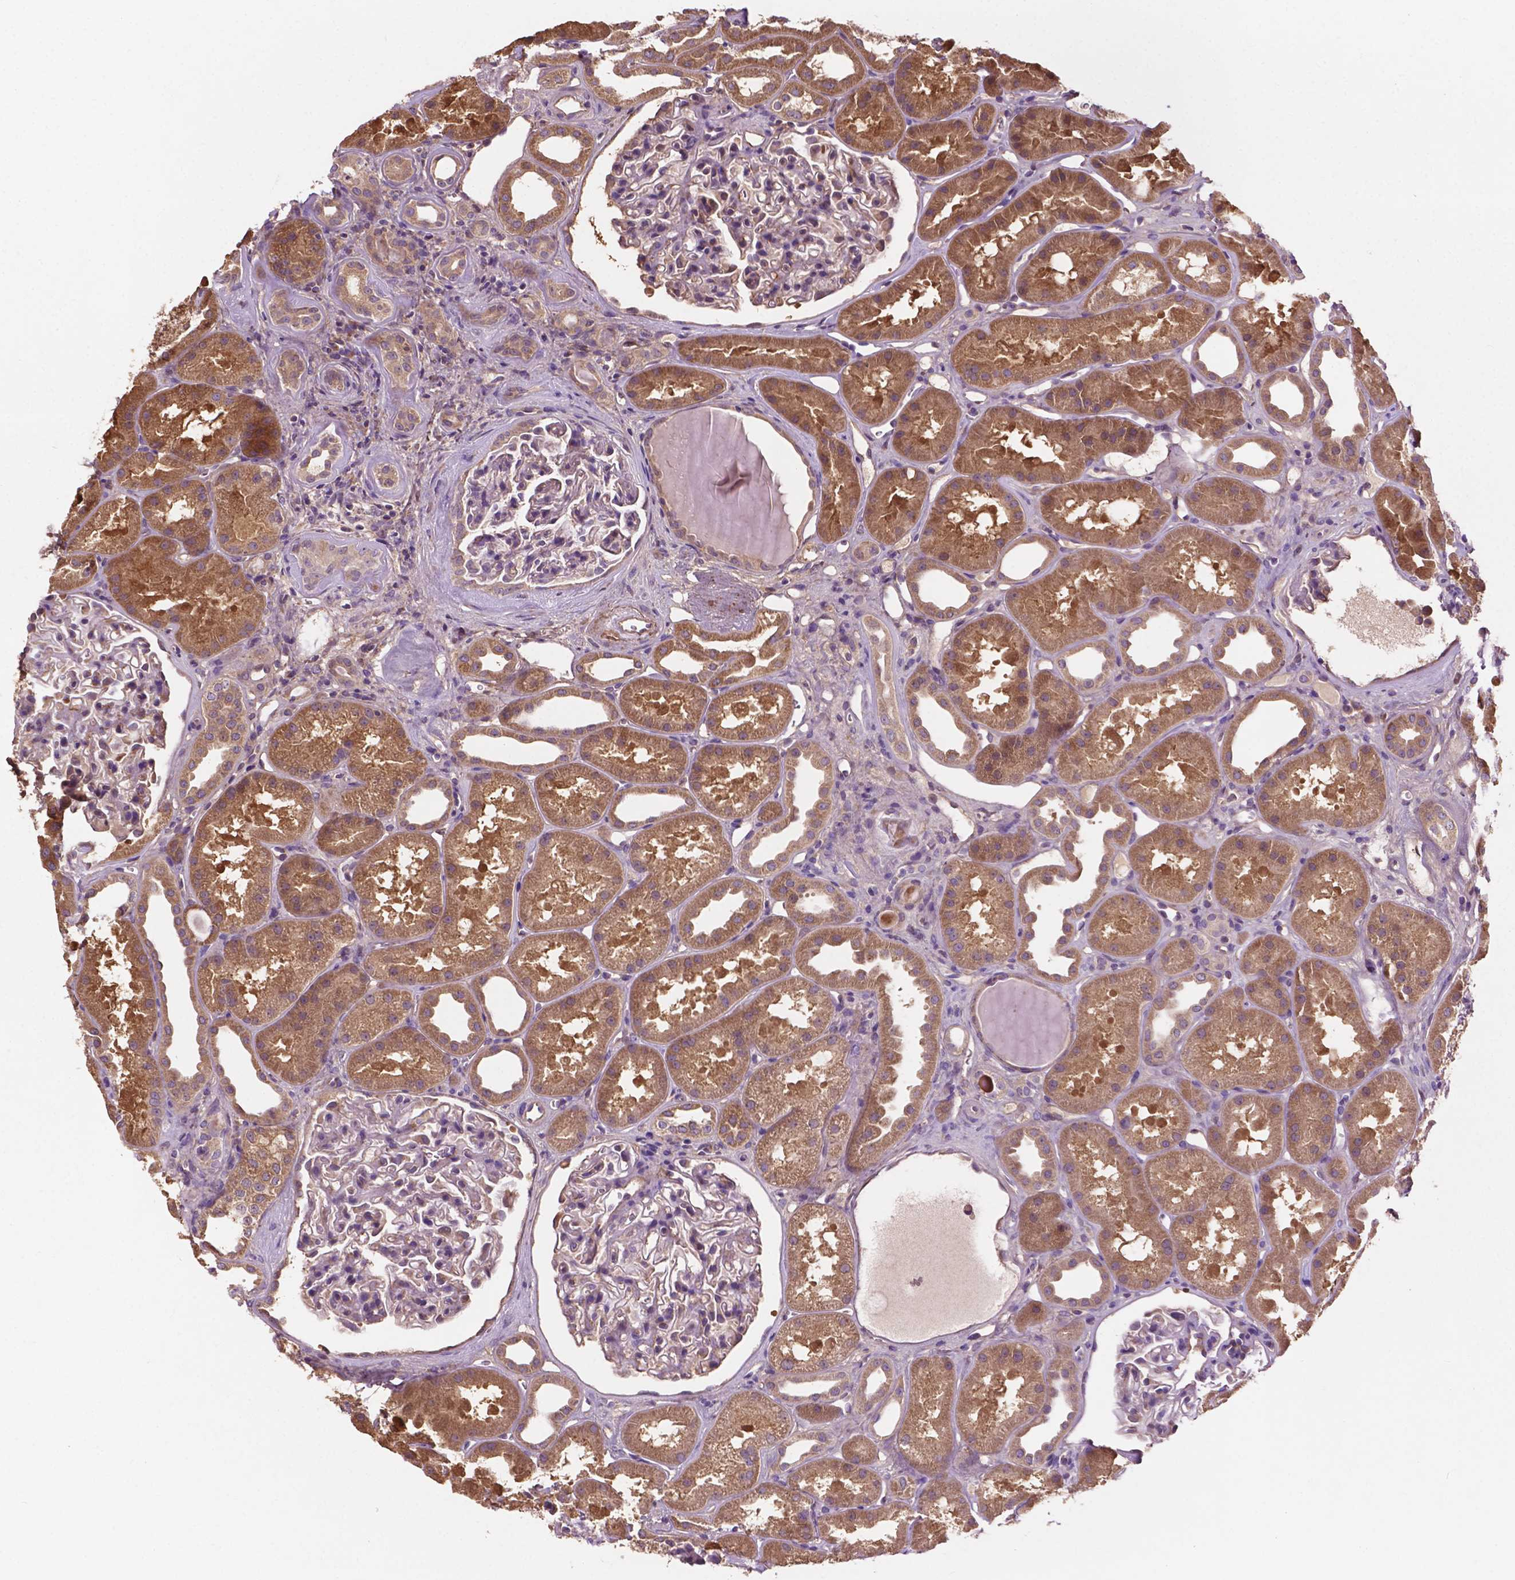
{"staining": {"intensity": "weak", "quantity": "<25%", "location": "cytoplasmic/membranous"}, "tissue": "kidney", "cell_type": "Cells in glomeruli", "image_type": "normal", "snomed": [{"axis": "morphology", "description": "Normal tissue, NOS"}, {"axis": "topography", "description": "Kidney"}], "caption": "High magnification brightfield microscopy of normal kidney stained with DAB (brown) and counterstained with hematoxylin (blue): cells in glomeruli show no significant positivity. (Stains: DAB (3,3'-diaminobenzidine) immunohistochemistry (IHC) with hematoxylin counter stain, Microscopy: brightfield microscopy at high magnification).", "gene": "GJA9", "patient": {"sex": "male", "age": 61}}